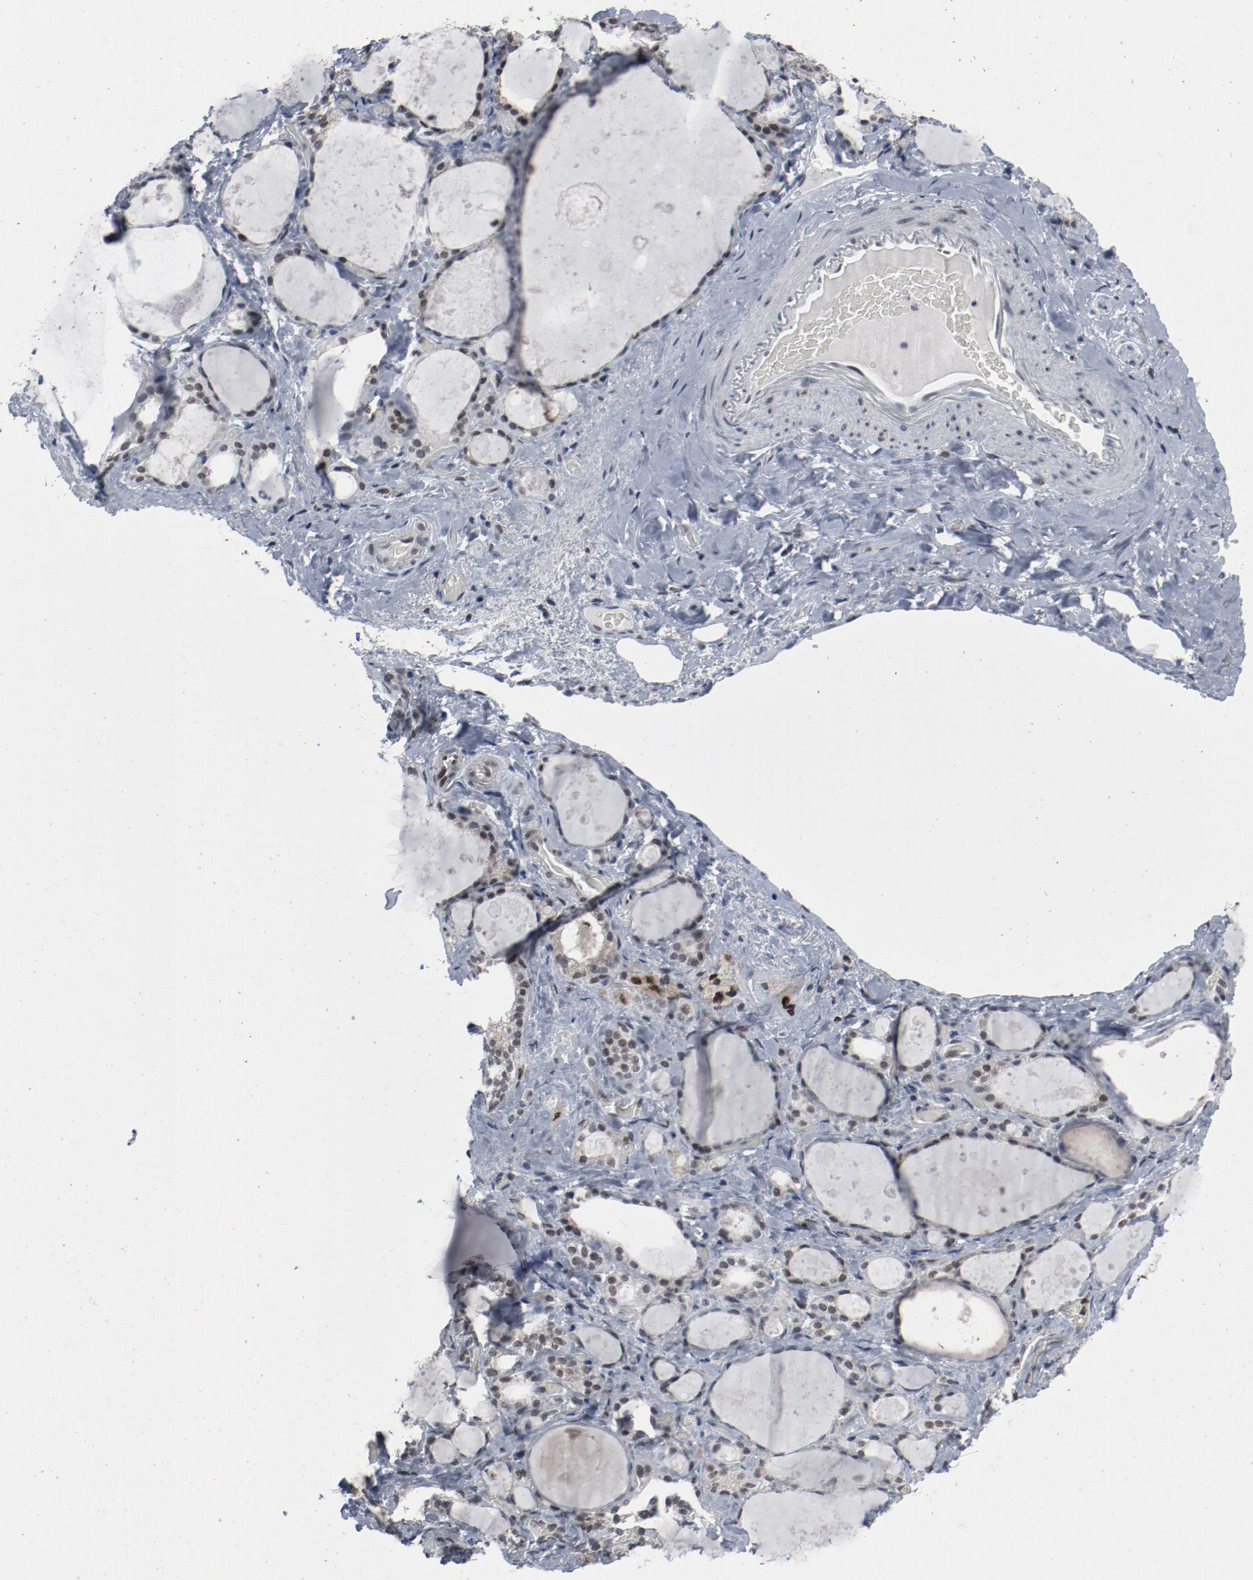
{"staining": {"intensity": "strong", "quantity": "25%-75%", "location": "nuclear"}, "tissue": "thyroid gland", "cell_type": "Glandular cells", "image_type": "normal", "snomed": [{"axis": "morphology", "description": "Normal tissue, NOS"}, {"axis": "topography", "description": "Thyroid gland"}], "caption": "Glandular cells demonstrate strong nuclear staining in about 25%-75% of cells in unremarkable thyroid gland.", "gene": "JMJD6", "patient": {"sex": "female", "age": 75}}